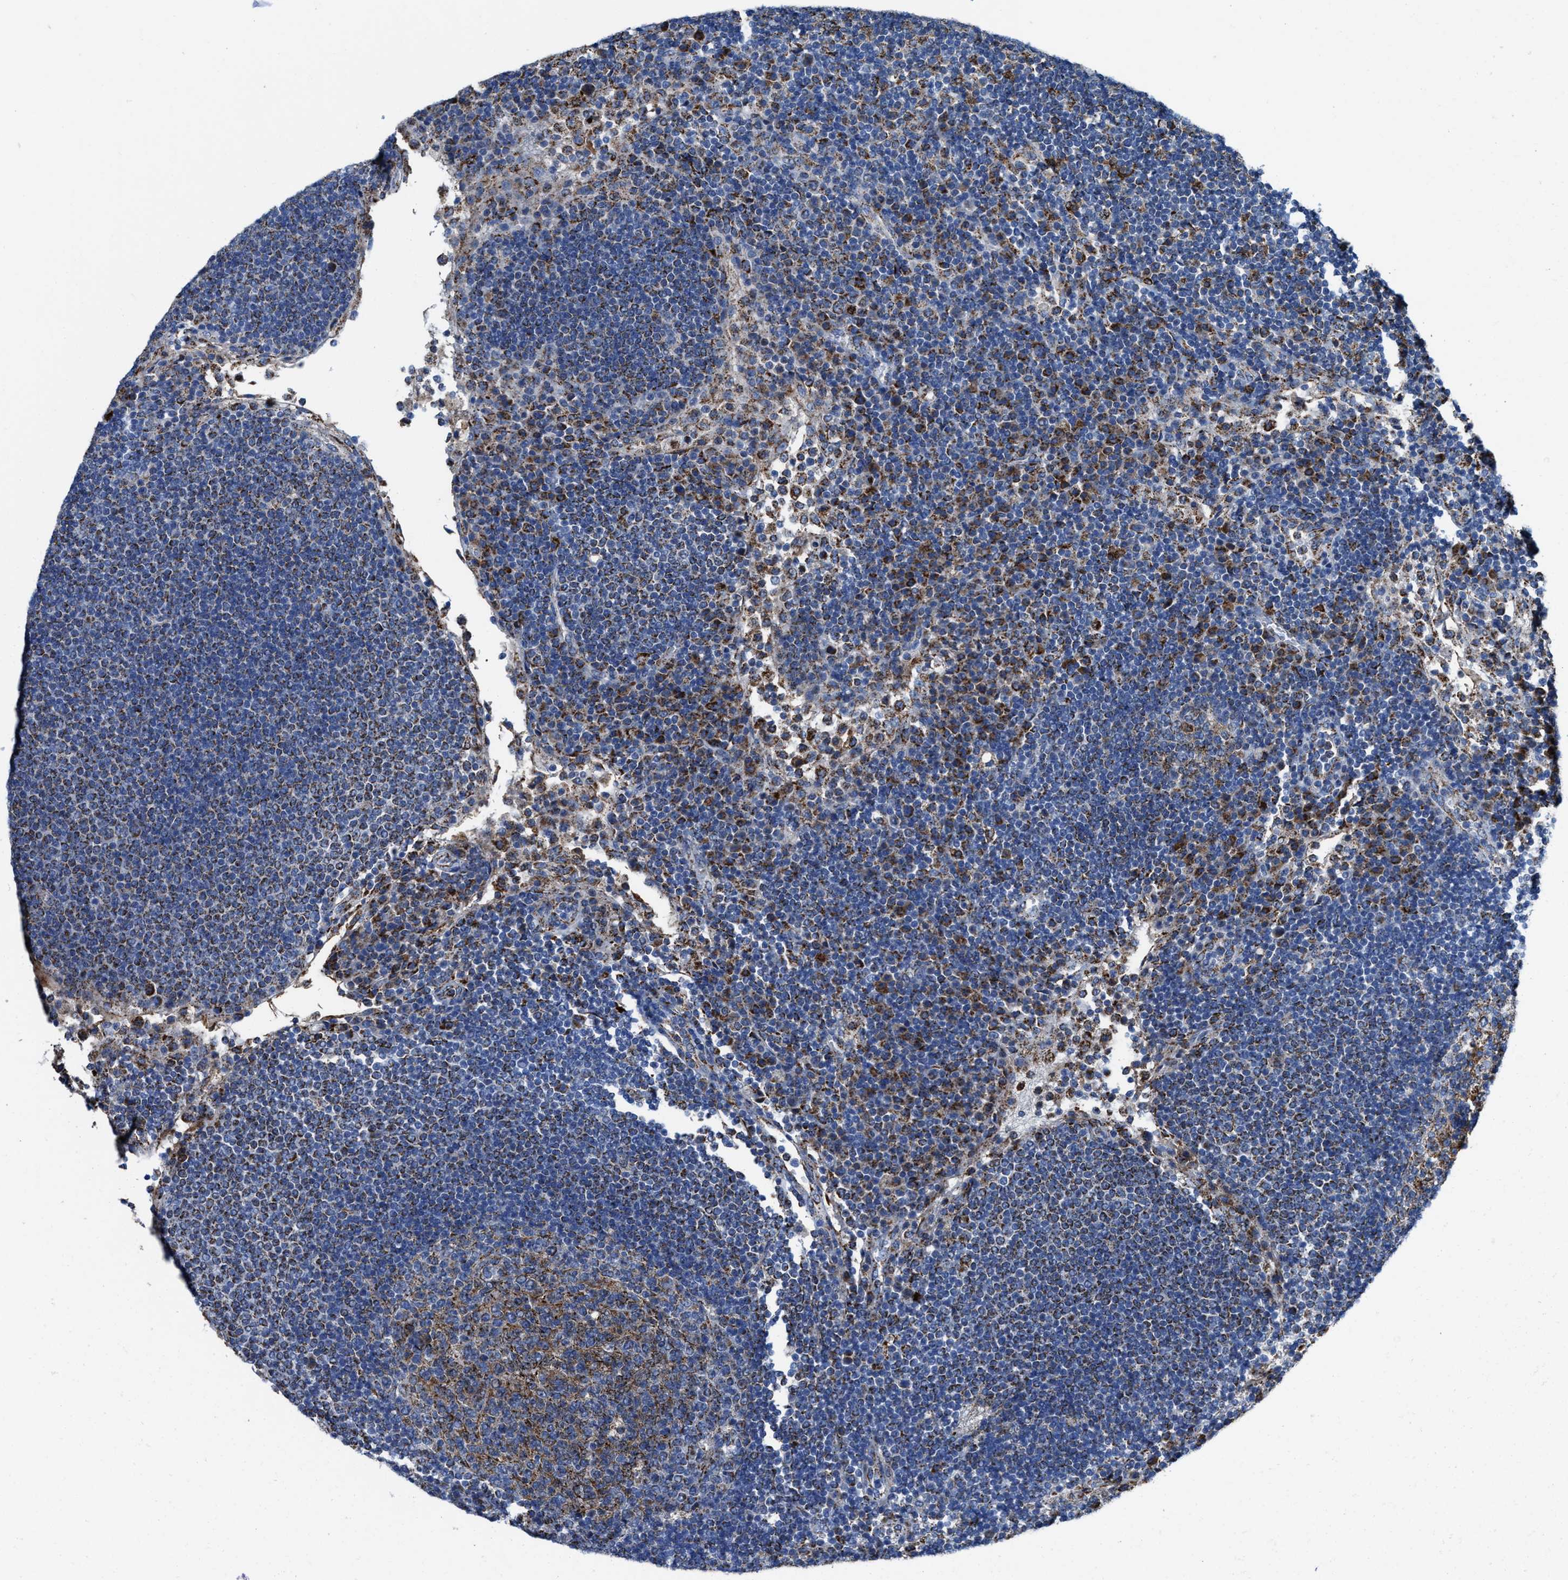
{"staining": {"intensity": "moderate", "quantity": "25%-75%", "location": "cytoplasmic/membranous"}, "tissue": "lymph node", "cell_type": "Germinal center cells", "image_type": "normal", "snomed": [{"axis": "morphology", "description": "Normal tissue, NOS"}, {"axis": "topography", "description": "Lymph node"}], "caption": "A micrograph showing moderate cytoplasmic/membranous staining in about 25%-75% of germinal center cells in normal lymph node, as visualized by brown immunohistochemical staining.", "gene": "ALDH1B1", "patient": {"sex": "female", "age": 53}}